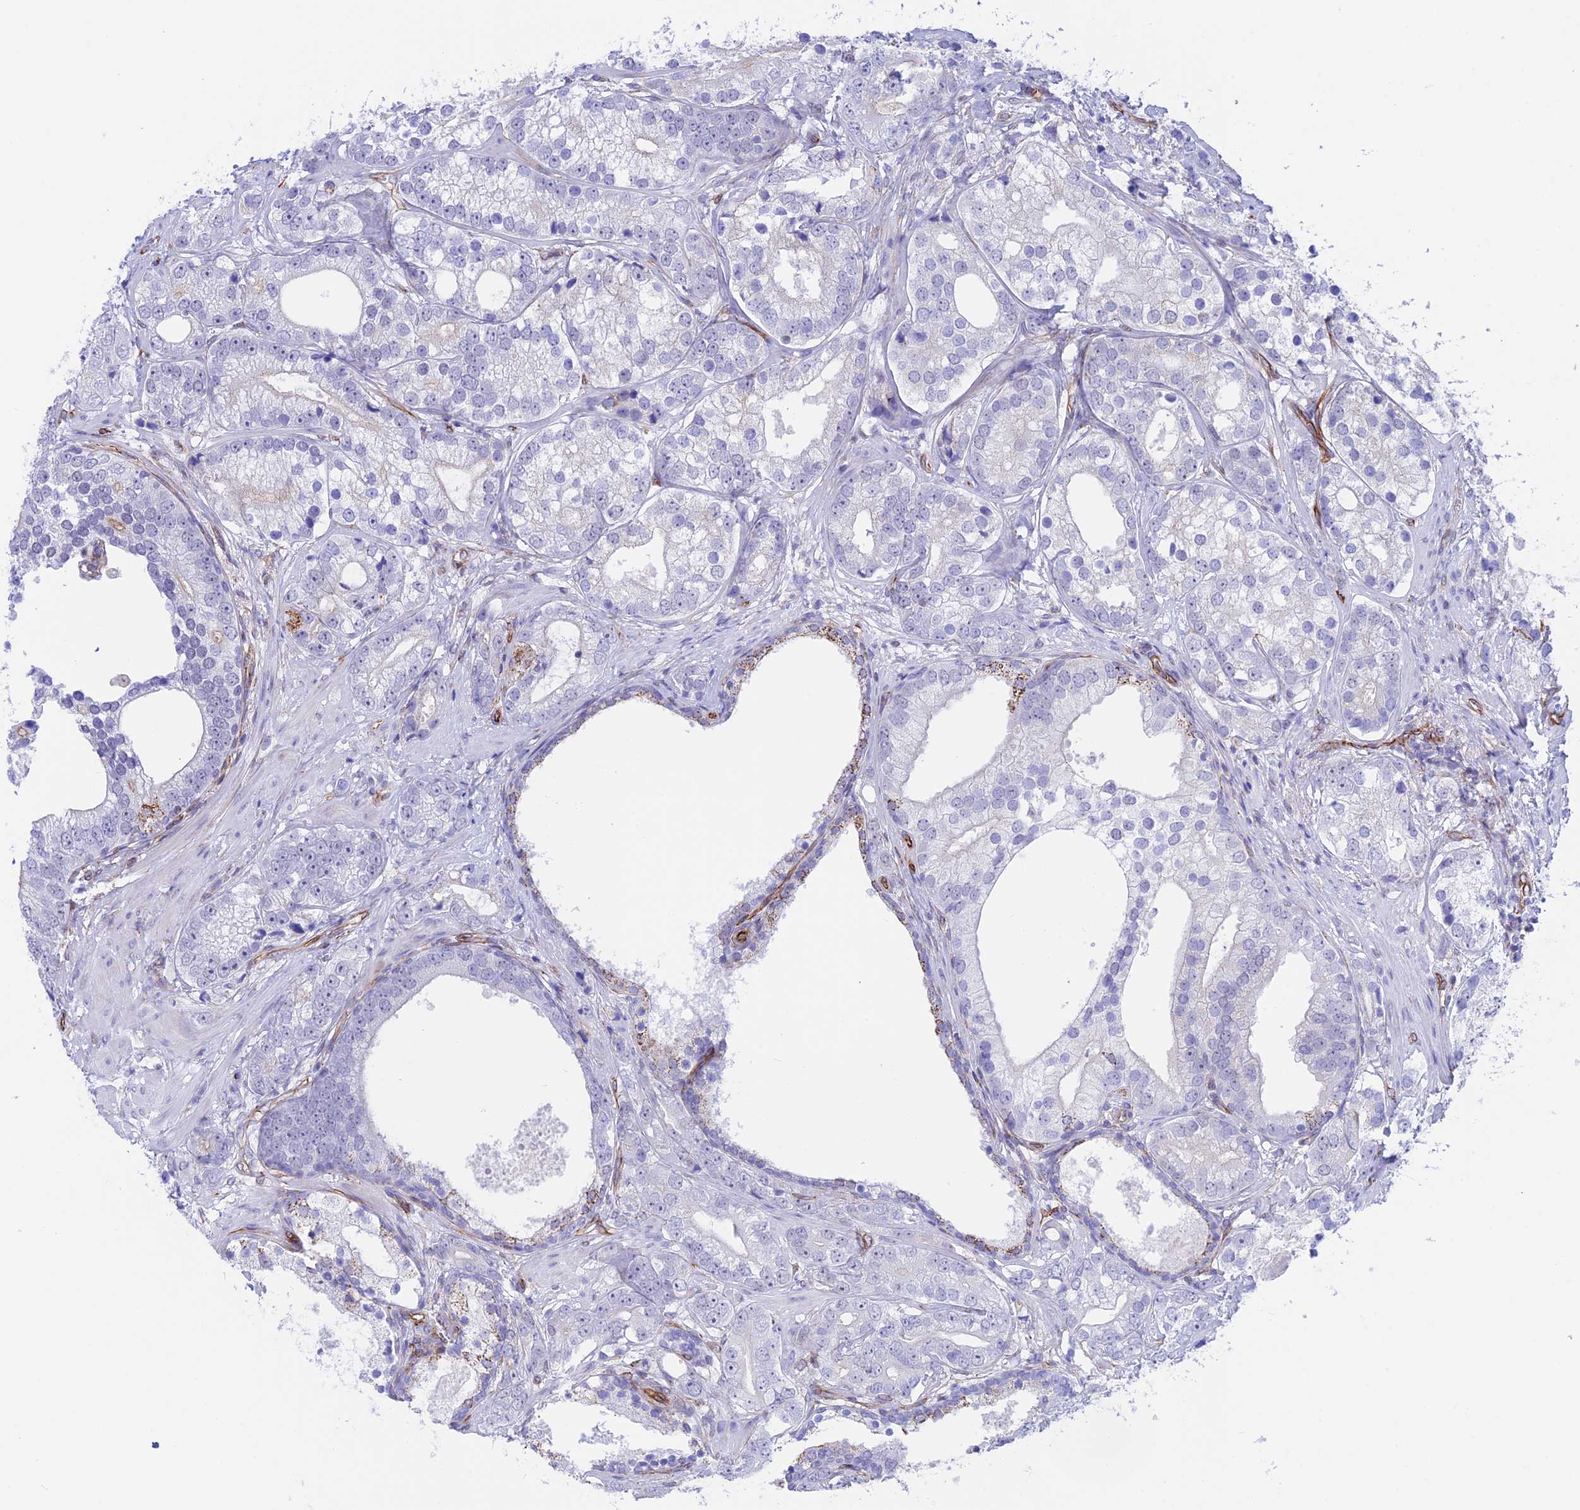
{"staining": {"intensity": "negative", "quantity": "none", "location": "none"}, "tissue": "prostate cancer", "cell_type": "Tumor cells", "image_type": "cancer", "snomed": [{"axis": "morphology", "description": "Adenocarcinoma, High grade"}, {"axis": "topography", "description": "Prostate"}], "caption": "Prostate cancer (adenocarcinoma (high-grade)) was stained to show a protein in brown. There is no significant staining in tumor cells. (Stains: DAB immunohistochemistry (IHC) with hematoxylin counter stain, Microscopy: brightfield microscopy at high magnification).", "gene": "ZNF652", "patient": {"sex": "male", "age": 75}}